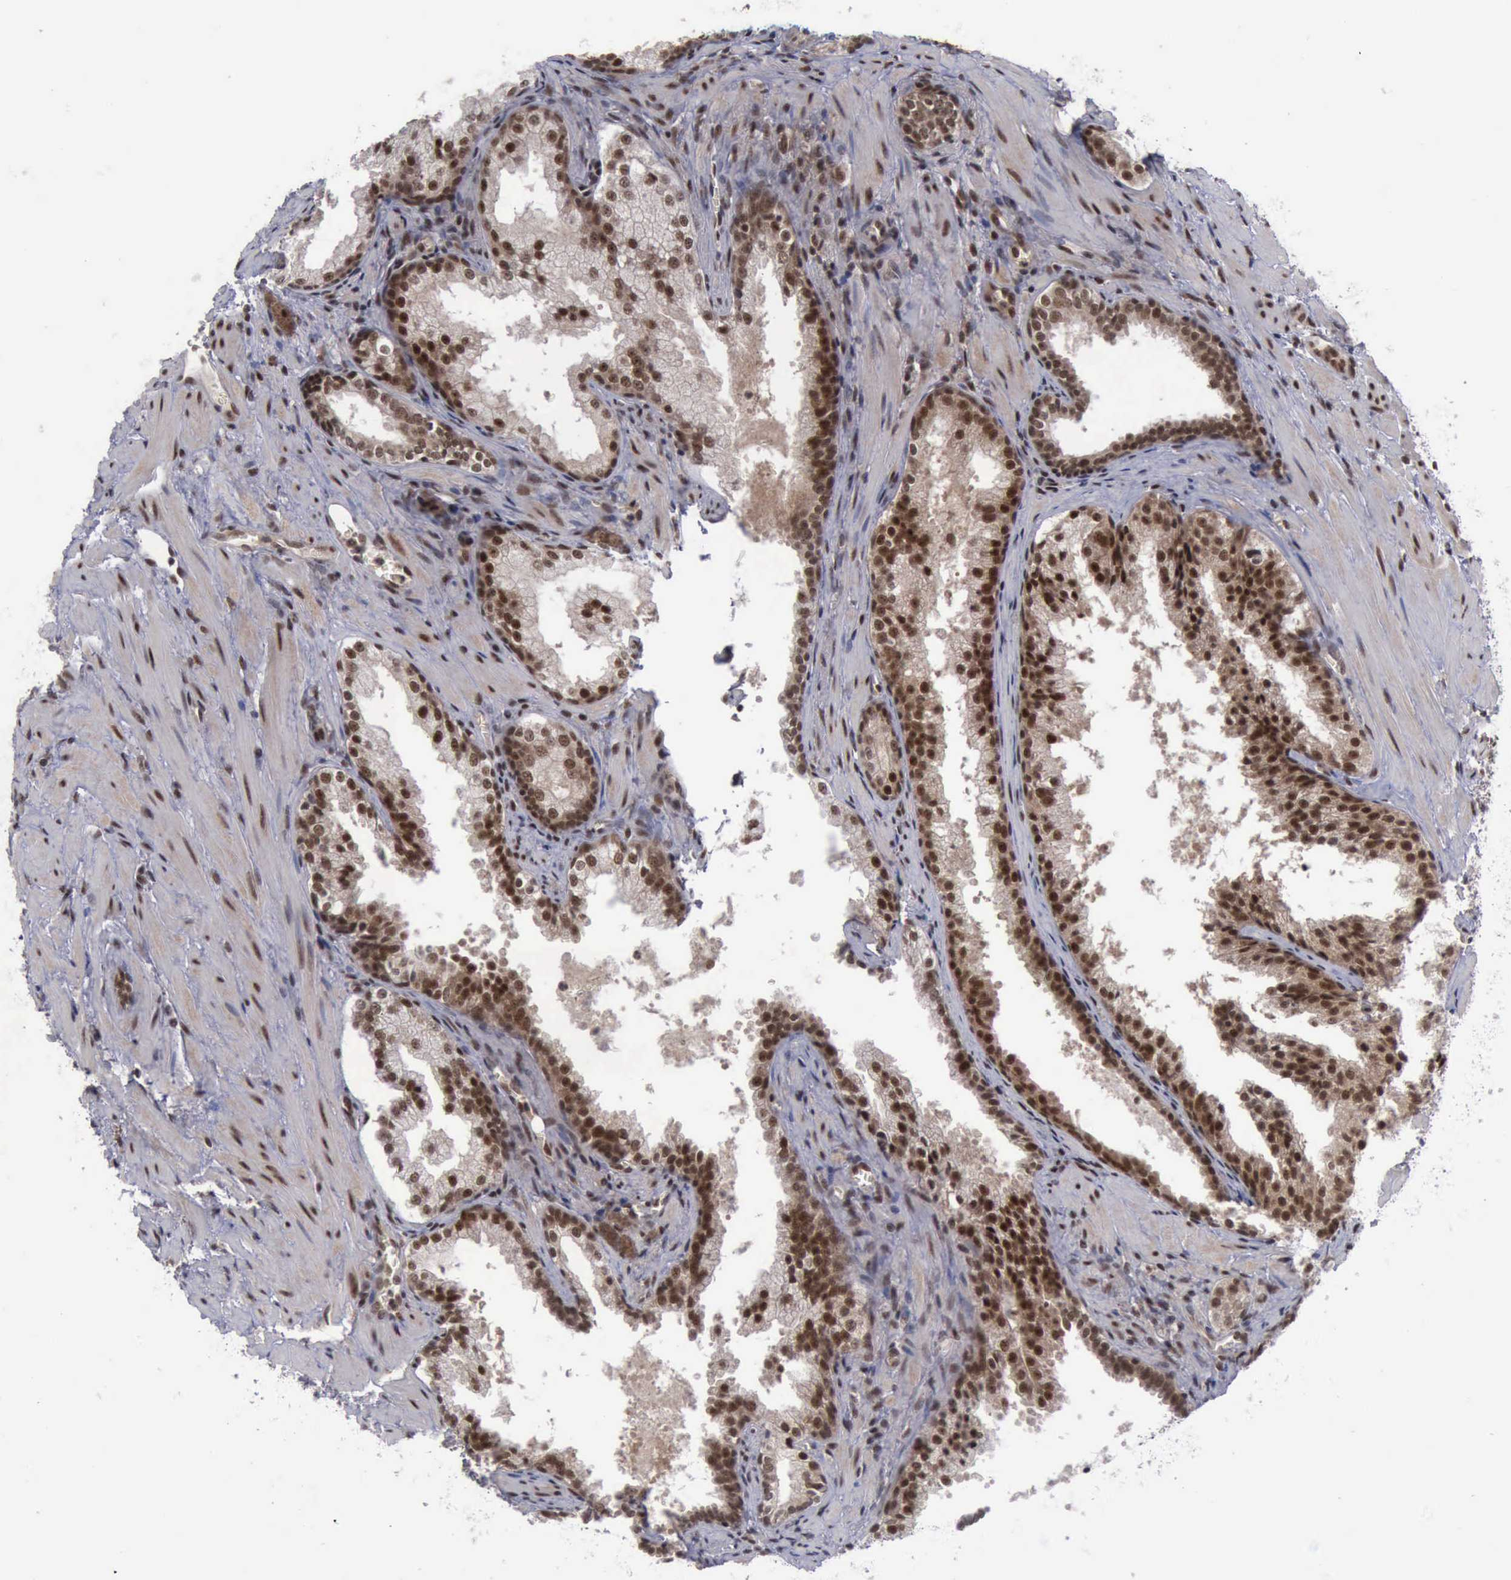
{"staining": {"intensity": "strong", "quantity": ">75%", "location": "cytoplasmic/membranous,nuclear"}, "tissue": "prostate cancer", "cell_type": "Tumor cells", "image_type": "cancer", "snomed": [{"axis": "morphology", "description": "Adenocarcinoma, Medium grade"}, {"axis": "topography", "description": "Prostate"}], "caption": "Prostate cancer tissue demonstrates strong cytoplasmic/membranous and nuclear positivity in about >75% of tumor cells", "gene": "ATM", "patient": {"sex": "male", "age": 64}}